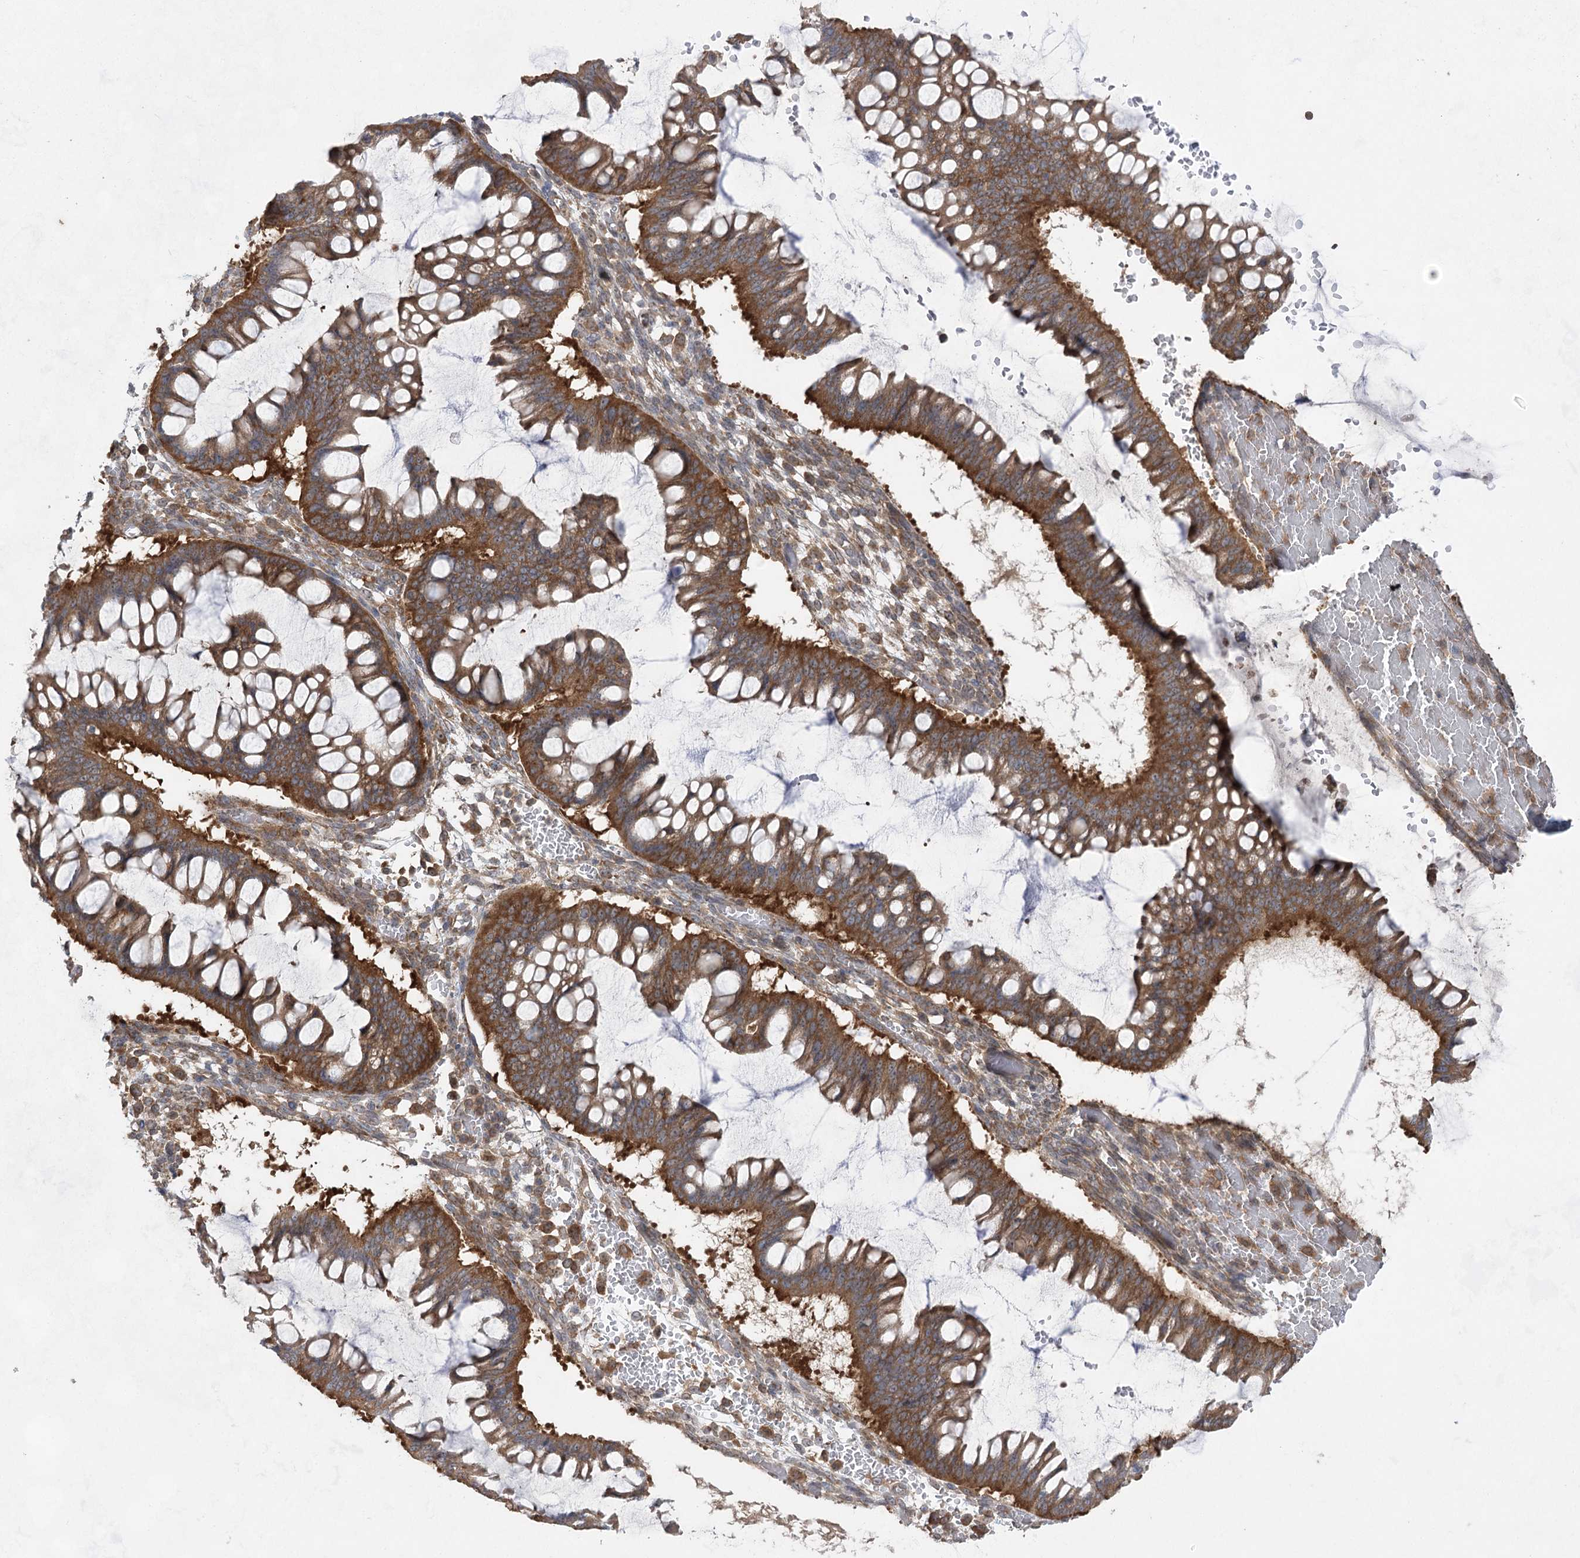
{"staining": {"intensity": "moderate", "quantity": ">75%", "location": "cytoplasmic/membranous"}, "tissue": "ovarian cancer", "cell_type": "Tumor cells", "image_type": "cancer", "snomed": [{"axis": "morphology", "description": "Cystadenocarcinoma, mucinous, NOS"}, {"axis": "topography", "description": "Ovary"}], "caption": "Protein positivity by immunohistochemistry (IHC) shows moderate cytoplasmic/membranous staining in about >75% of tumor cells in ovarian cancer.", "gene": "EIF3A", "patient": {"sex": "female", "age": 73}}